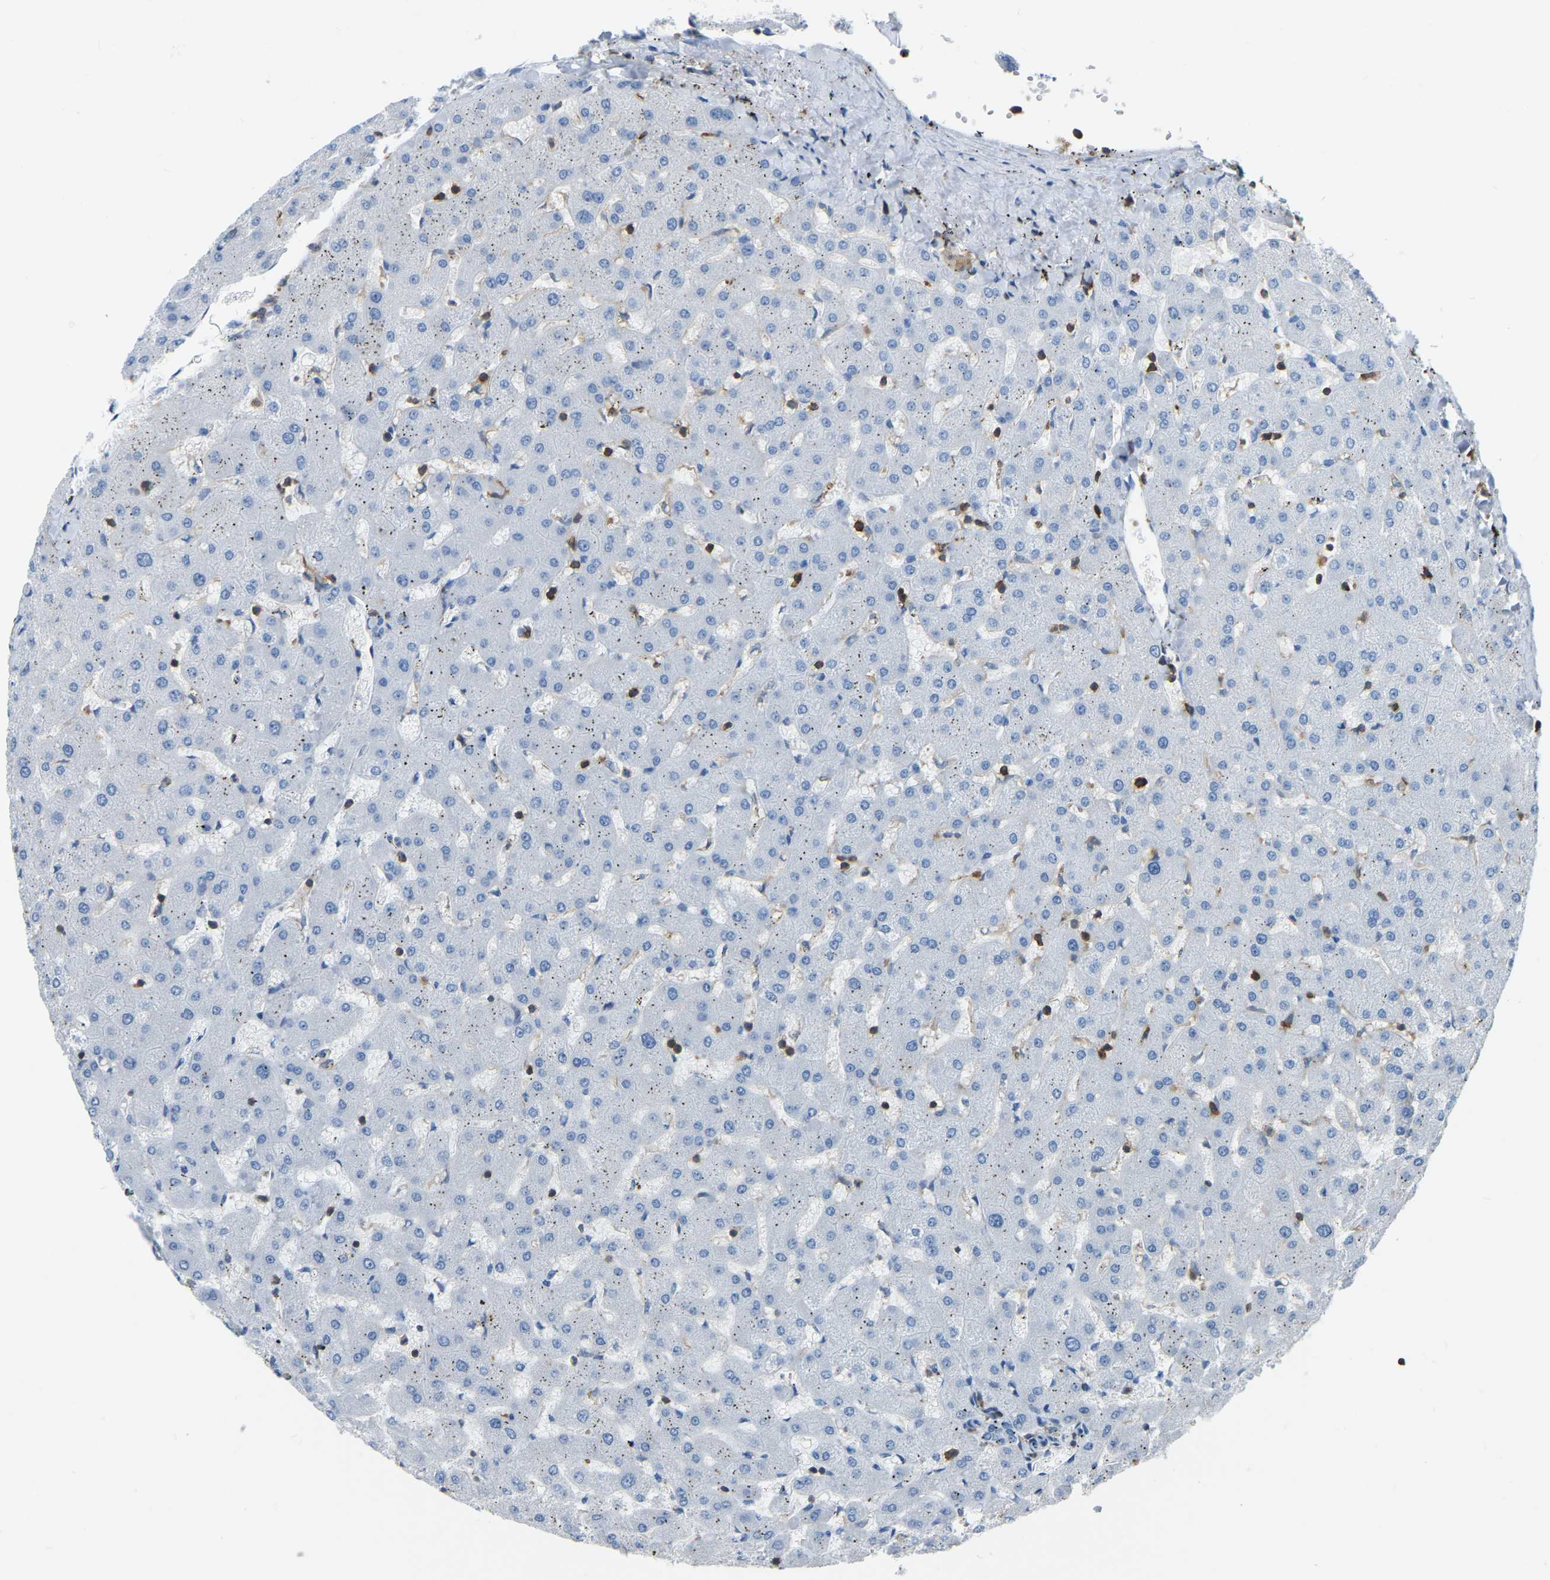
{"staining": {"intensity": "negative", "quantity": "none", "location": "none"}, "tissue": "liver", "cell_type": "Cholangiocytes", "image_type": "normal", "snomed": [{"axis": "morphology", "description": "Normal tissue, NOS"}, {"axis": "topography", "description": "Liver"}], "caption": "There is no significant positivity in cholangiocytes of liver. Brightfield microscopy of immunohistochemistry stained with DAB (3,3'-diaminobenzidine) (brown) and hematoxylin (blue), captured at high magnification.", "gene": "ARHGAP45", "patient": {"sex": "female", "age": 63}}